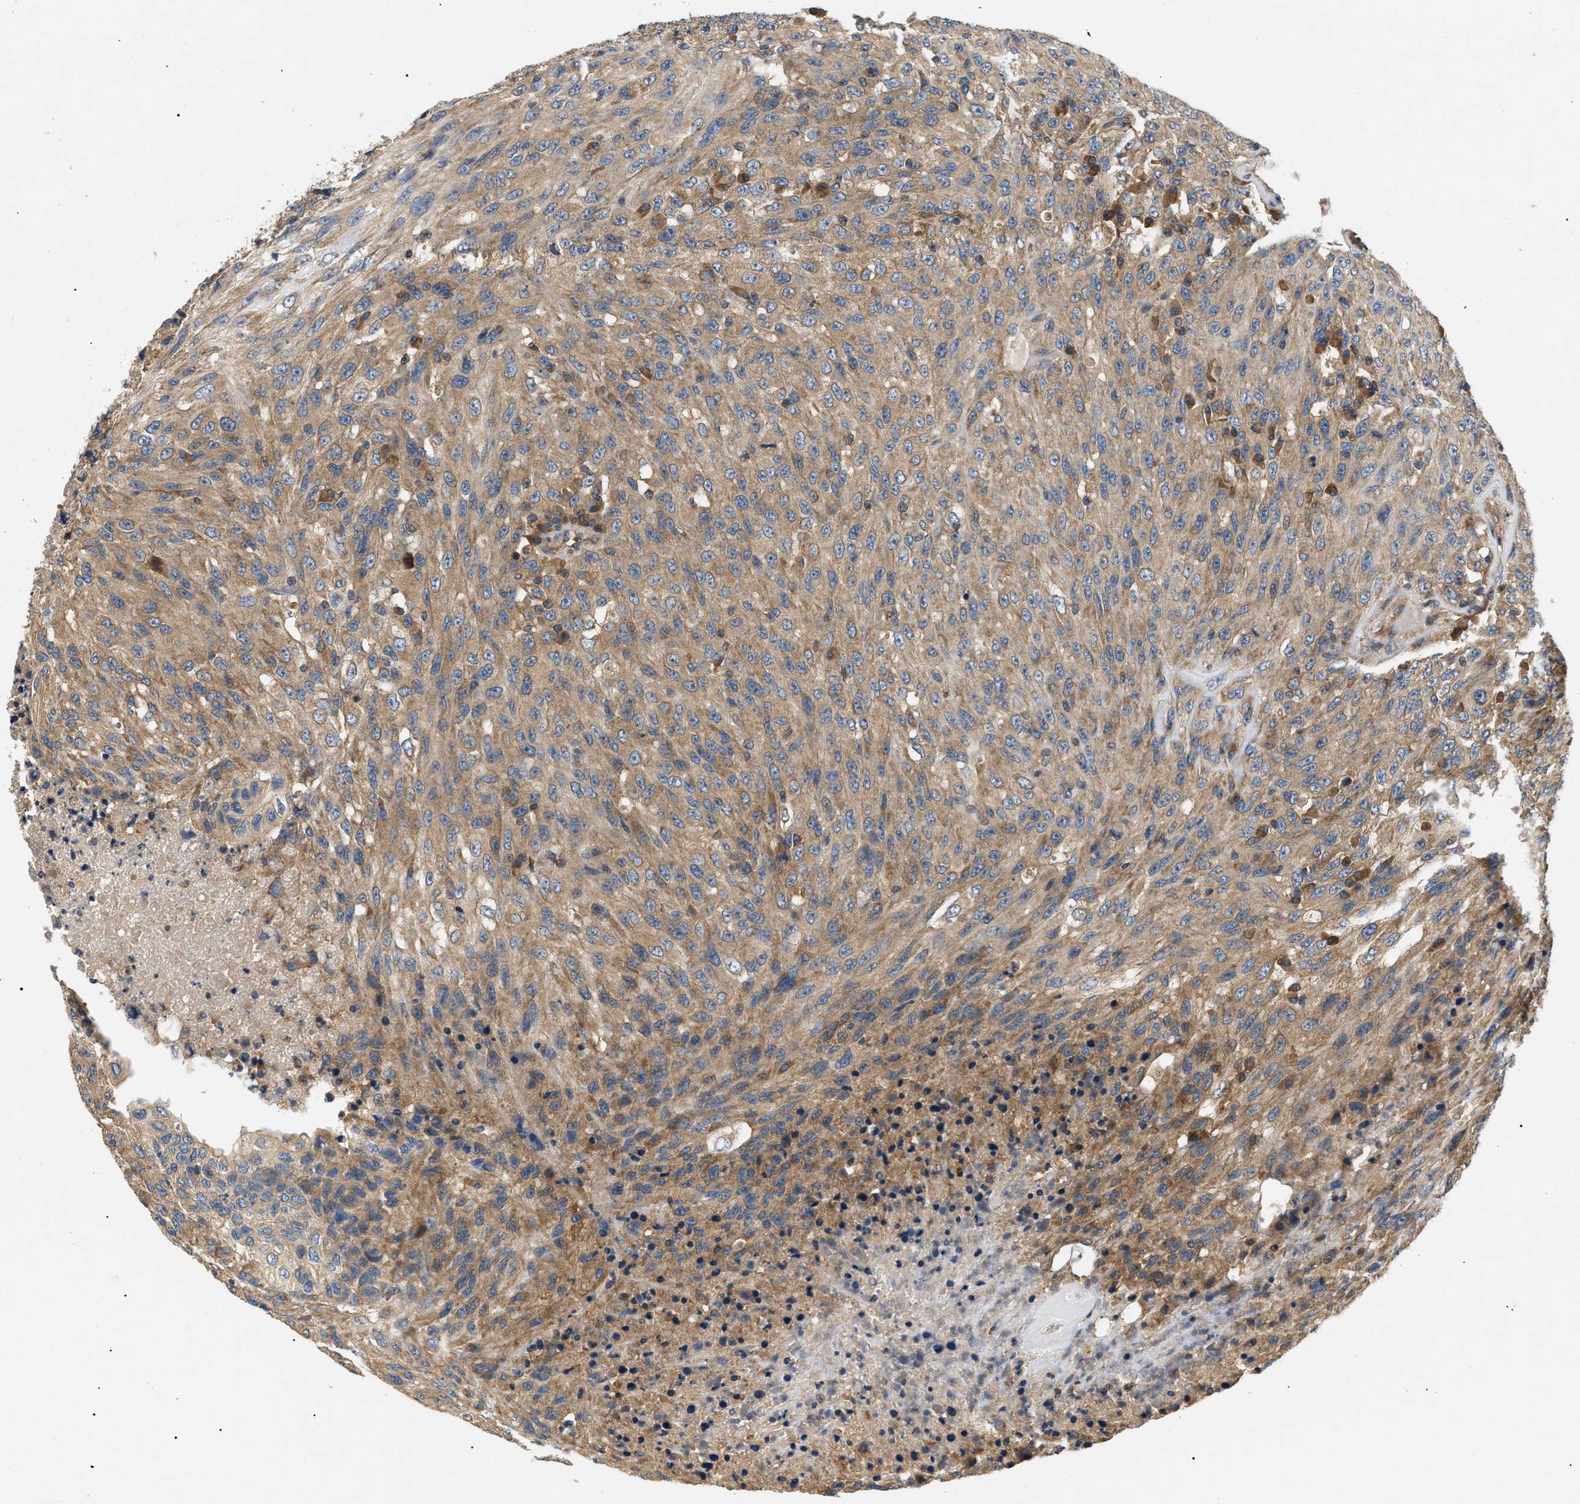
{"staining": {"intensity": "moderate", "quantity": ">75%", "location": "cytoplasmic/membranous"}, "tissue": "urothelial cancer", "cell_type": "Tumor cells", "image_type": "cancer", "snomed": [{"axis": "morphology", "description": "Urothelial carcinoma, High grade"}, {"axis": "topography", "description": "Urinary bladder"}], "caption": "Protein expression analysis of high-grade urothelial carcinoma reveals moderate cytoplasmic/membranous positivity in about >75% of tumor cells.", "gene": "PPM1B", "patient": {"sex": "male", "age": 66}}